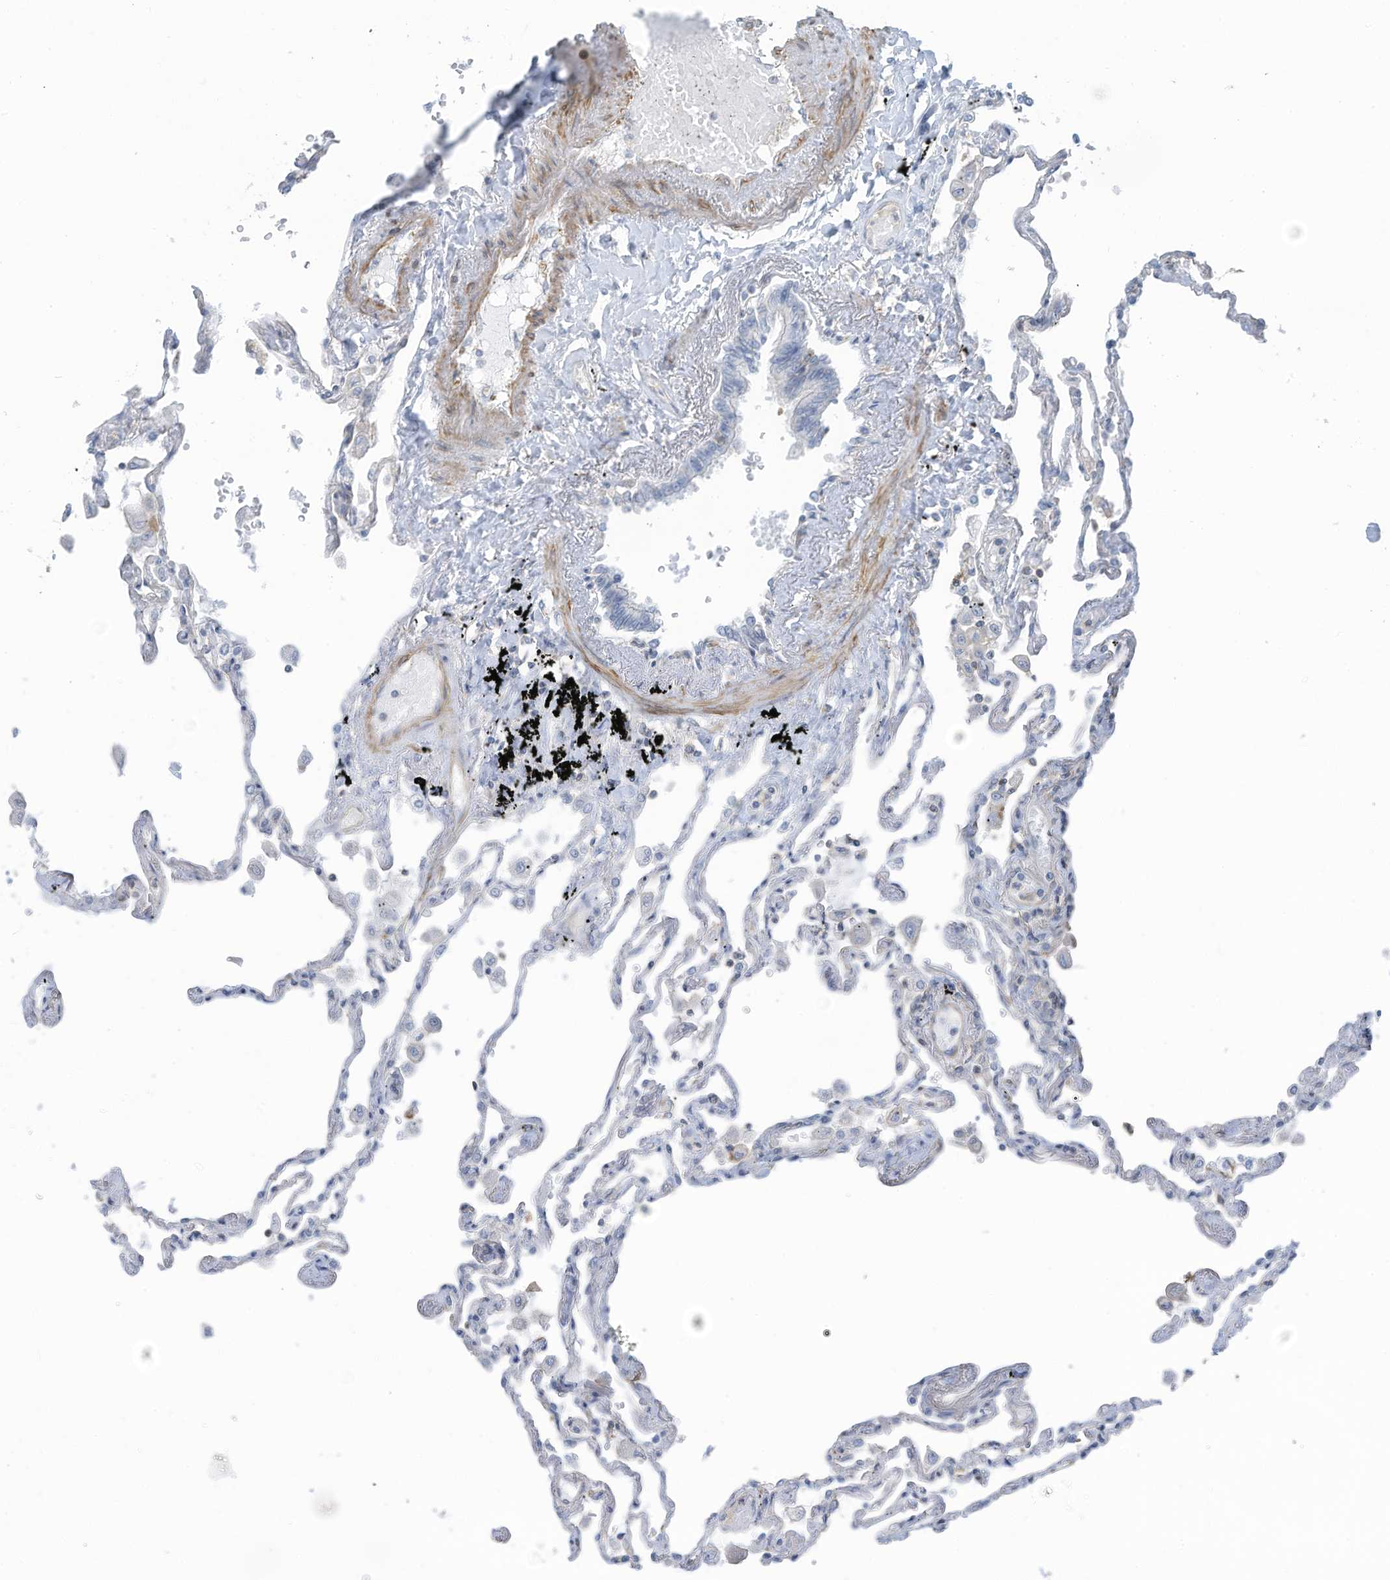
{"staining": {"intensity": "negative", "quantity": "none", "location": "none"}, "tissue": "lung", "cell_type": "Alveolar cells", "image_type": "normal", "snomed": [{"axis": "morphology", "description": "Normal tissue, NOS"}, {"axis": "topography", "description": "Lung"}], "caption": "IHC photomicrograph of normal lung: lung stained with DAB exhibits no significant protein staining in alveolar cells.", "gene": "ZNF846", "patient": {"sex": "female", "age": 67}}